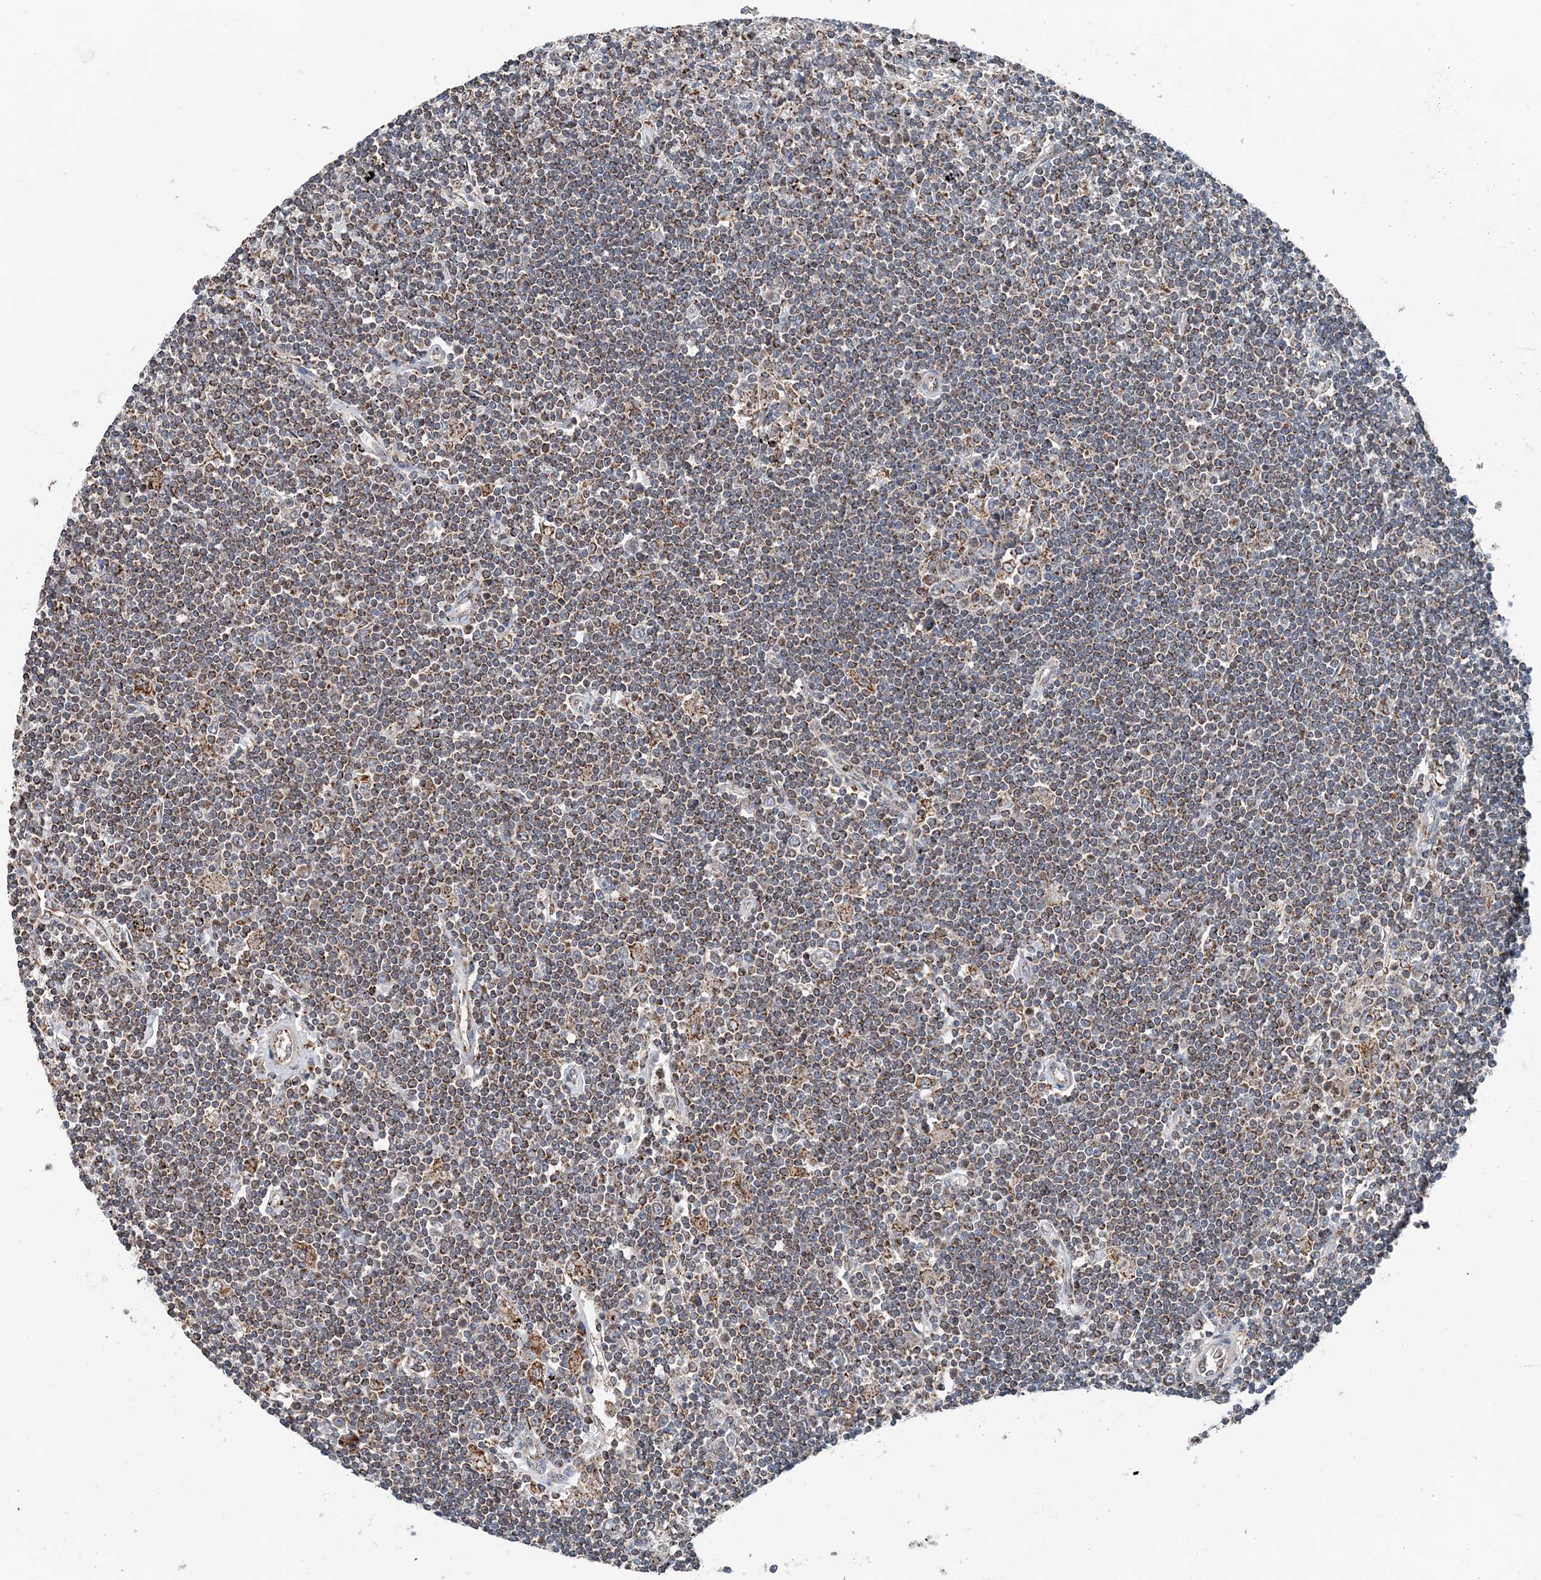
{"staining": {"intensity": "moderate", "quantity": "<25%", "location": "cytoplasmic/membranous"}, "tissue": "lymphoma", "cell_type": "Tumor cells", "image_type": "cancer", "snomed": [{"axis": "morphology", "description": "Malignant lymphoma, non-Hodgkin's type, Low grade"}, {"axis": "topography", "description": "Spleen"}], "caption": "Protein expression analysis of malignant lymphoma, non-Hodgkin's type (low-grade) displays moderate cytoplasmic/membranous staining in about <25% of tumor cells.", "gene": "SPRY2", "patient": {"sex": "male", "age": 76}}